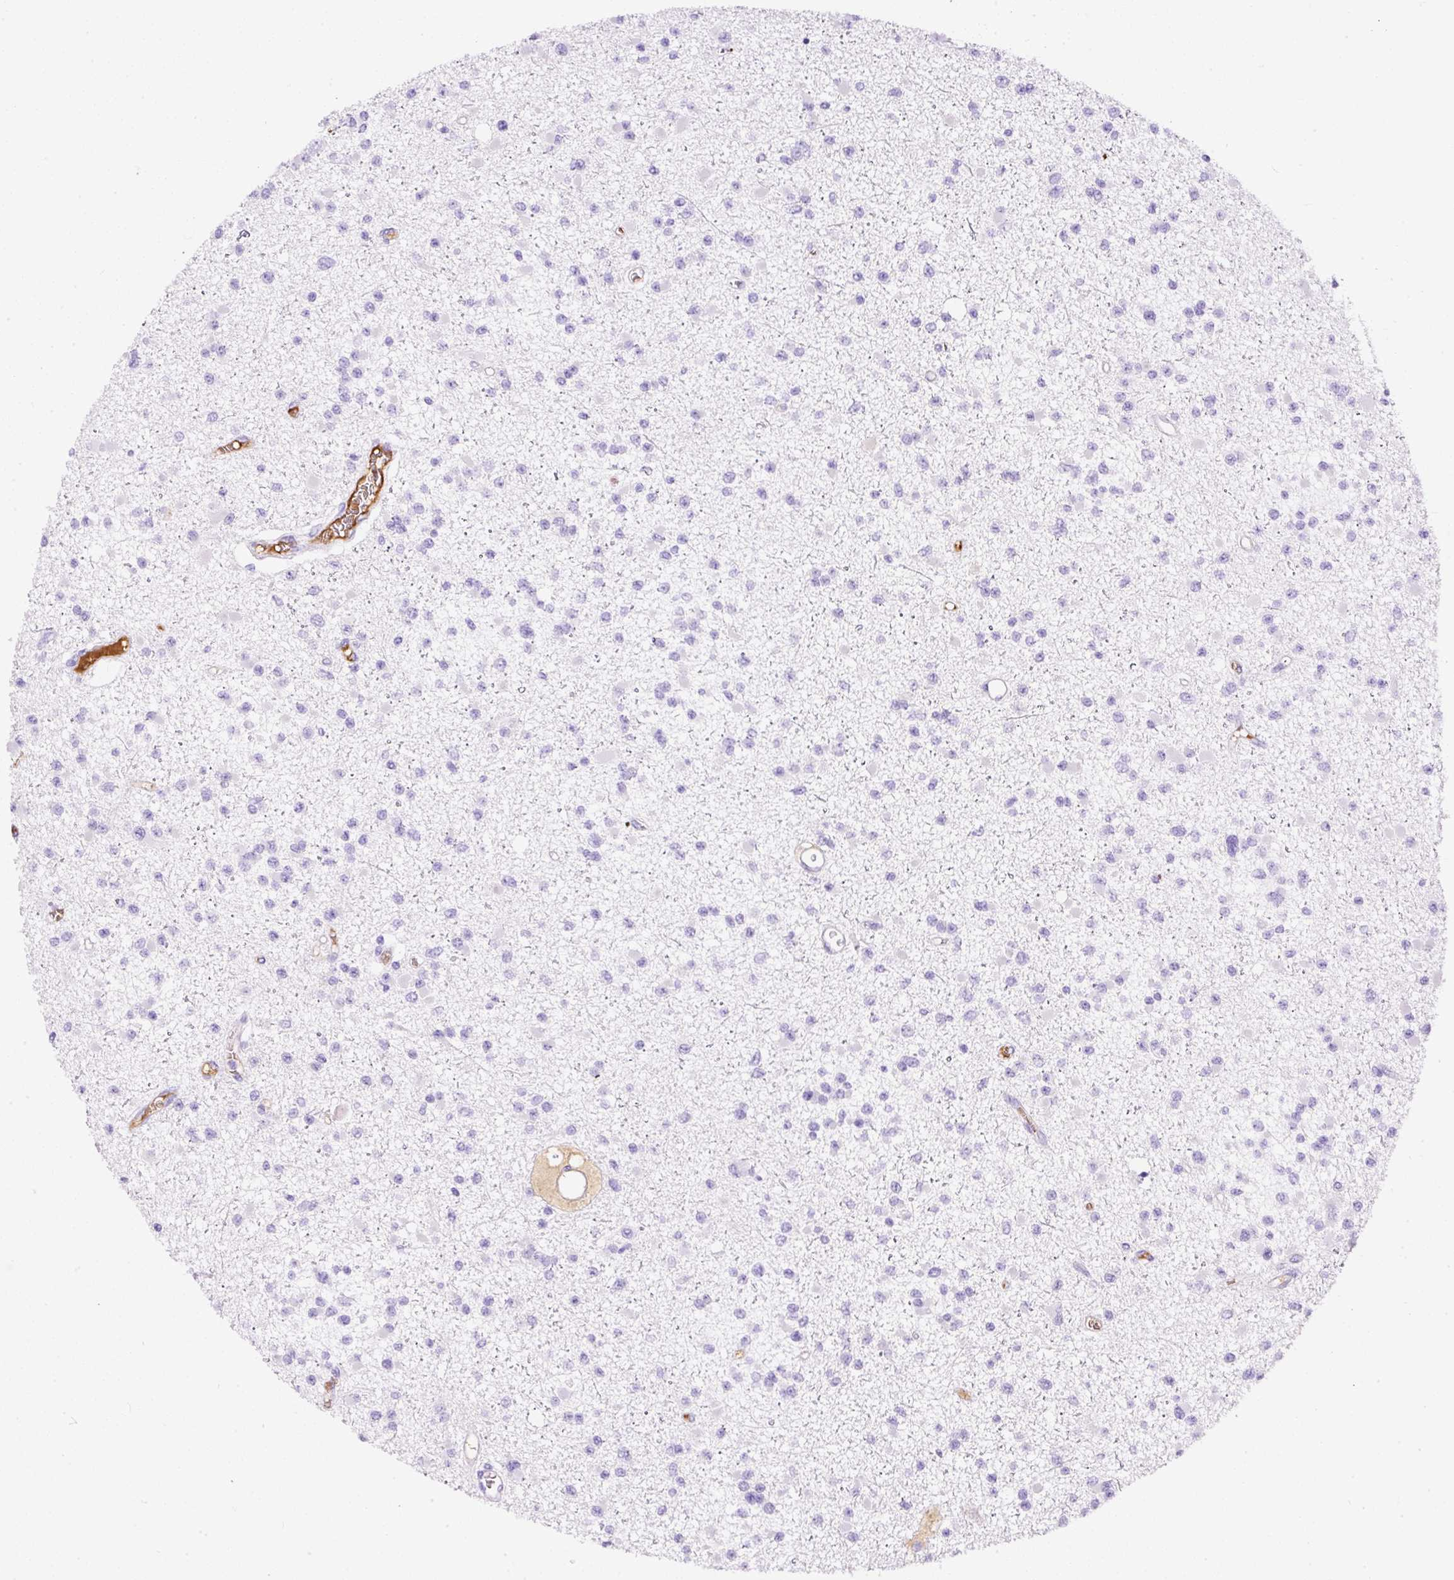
{"staining": {"intensity": "negative", "quantity": "none", "location": "none"}, "tissue": "glioma", "cell_type": "Tumor cells", "image_type": "cancer", "snomed": [{"axis": "morphology", "description": "Glioma, malignant, Low grade"}, {"axis": "topography", "description": "Brain"}], "caption": "This is an immunohistochemistry (IHC) photomicrograph of glioma. There is no expression in tumor cells.", "gene": "APCS", "patient": {"sex": "female", "age": 22}}